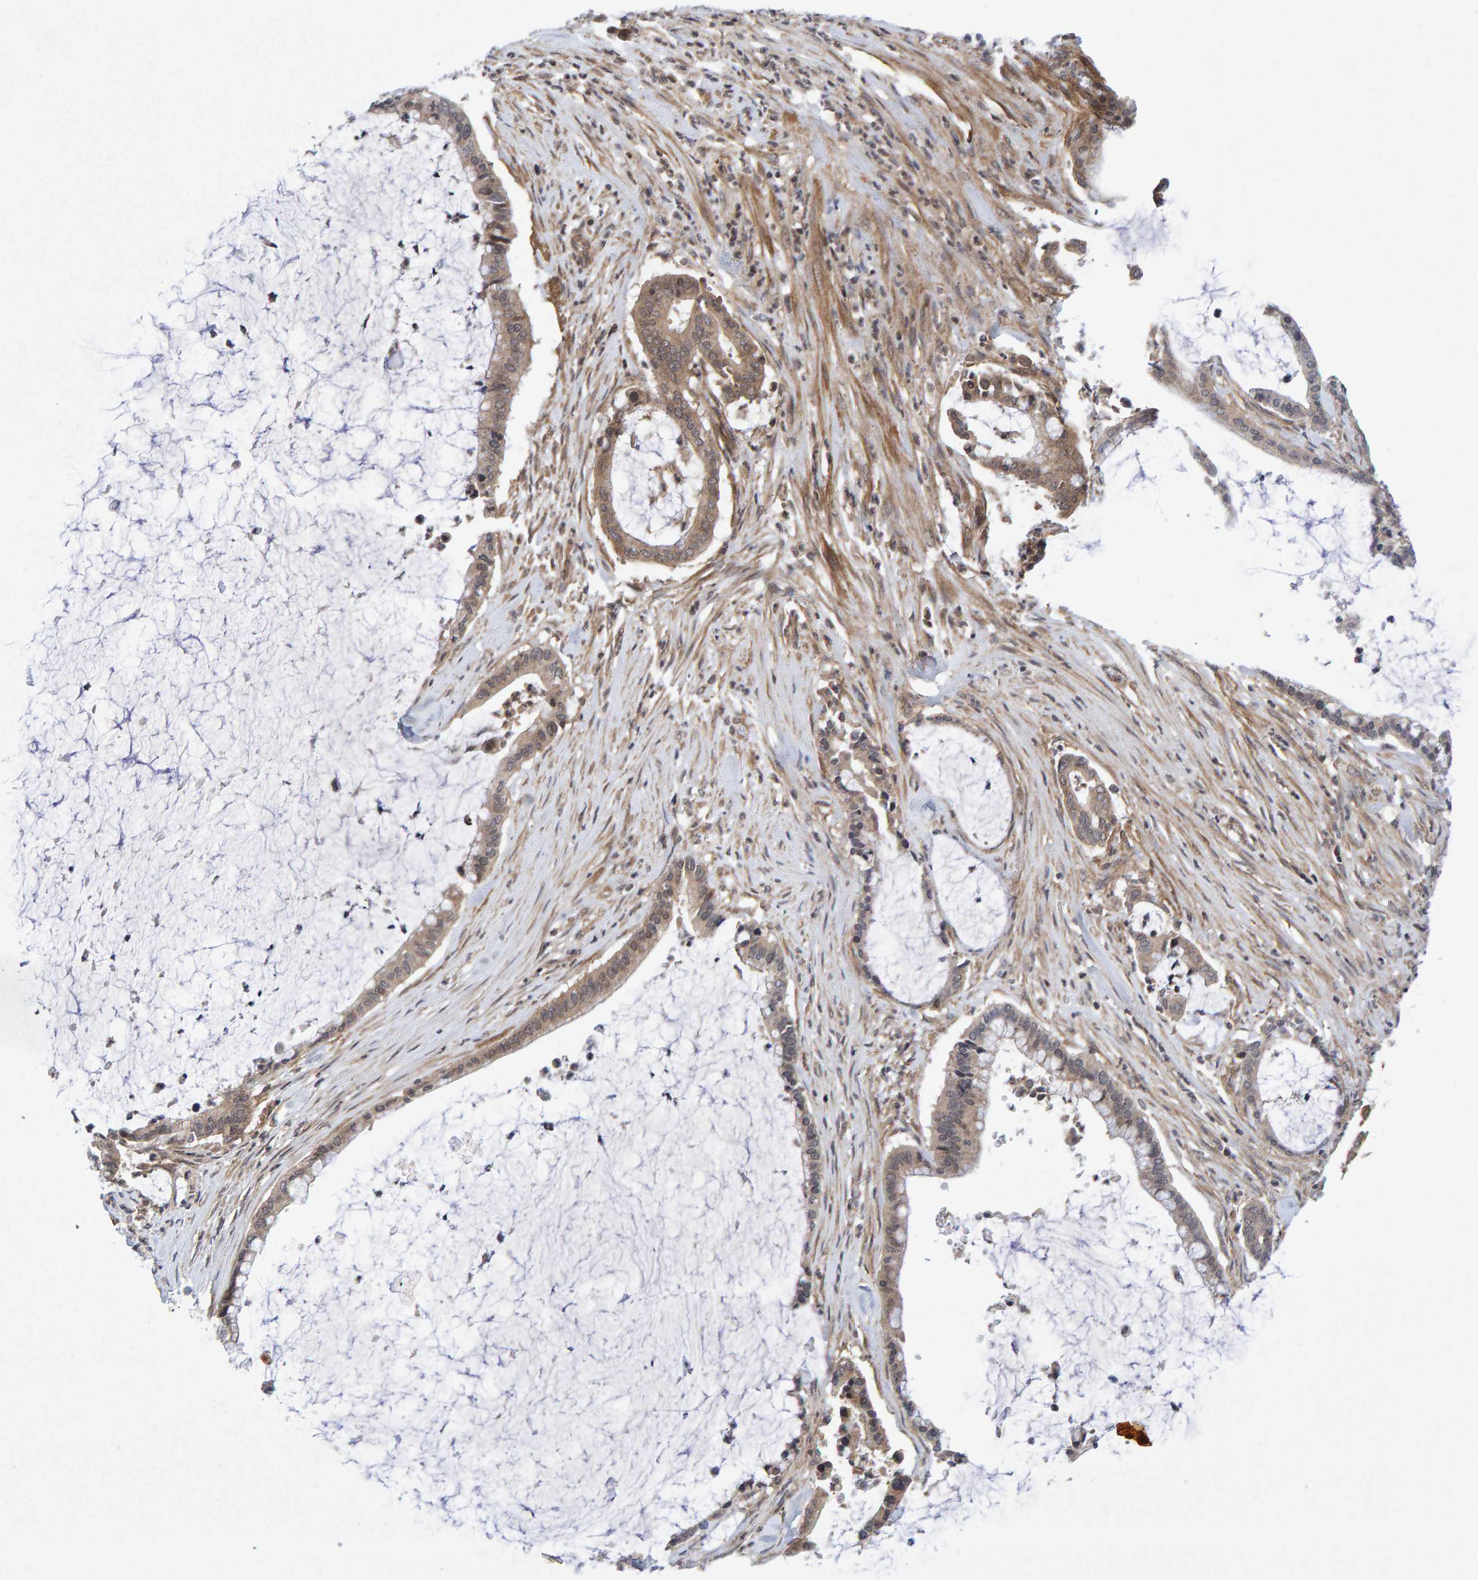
{"staining": {"intensity": "weak", "quantity": ">75%", "location": "cytoplasmic/membranous"}, "tissue": "pancreatic cancer", "cell_type": "Tumor cells", "image_type": "cancer", "snomed": [{"axis": "morphology", "description": "Adenocarcinoma, NOS"}, {"axis": "topography", "description": "Pancreas"}], "caption": "Tumor cells display low levels of weak cytoplasmic/membranous staining in about >75% of cells in adenocarcinoma (pancreatic).", "gene": "CDH2", "patient": {"sex": "male", "age": 41}}